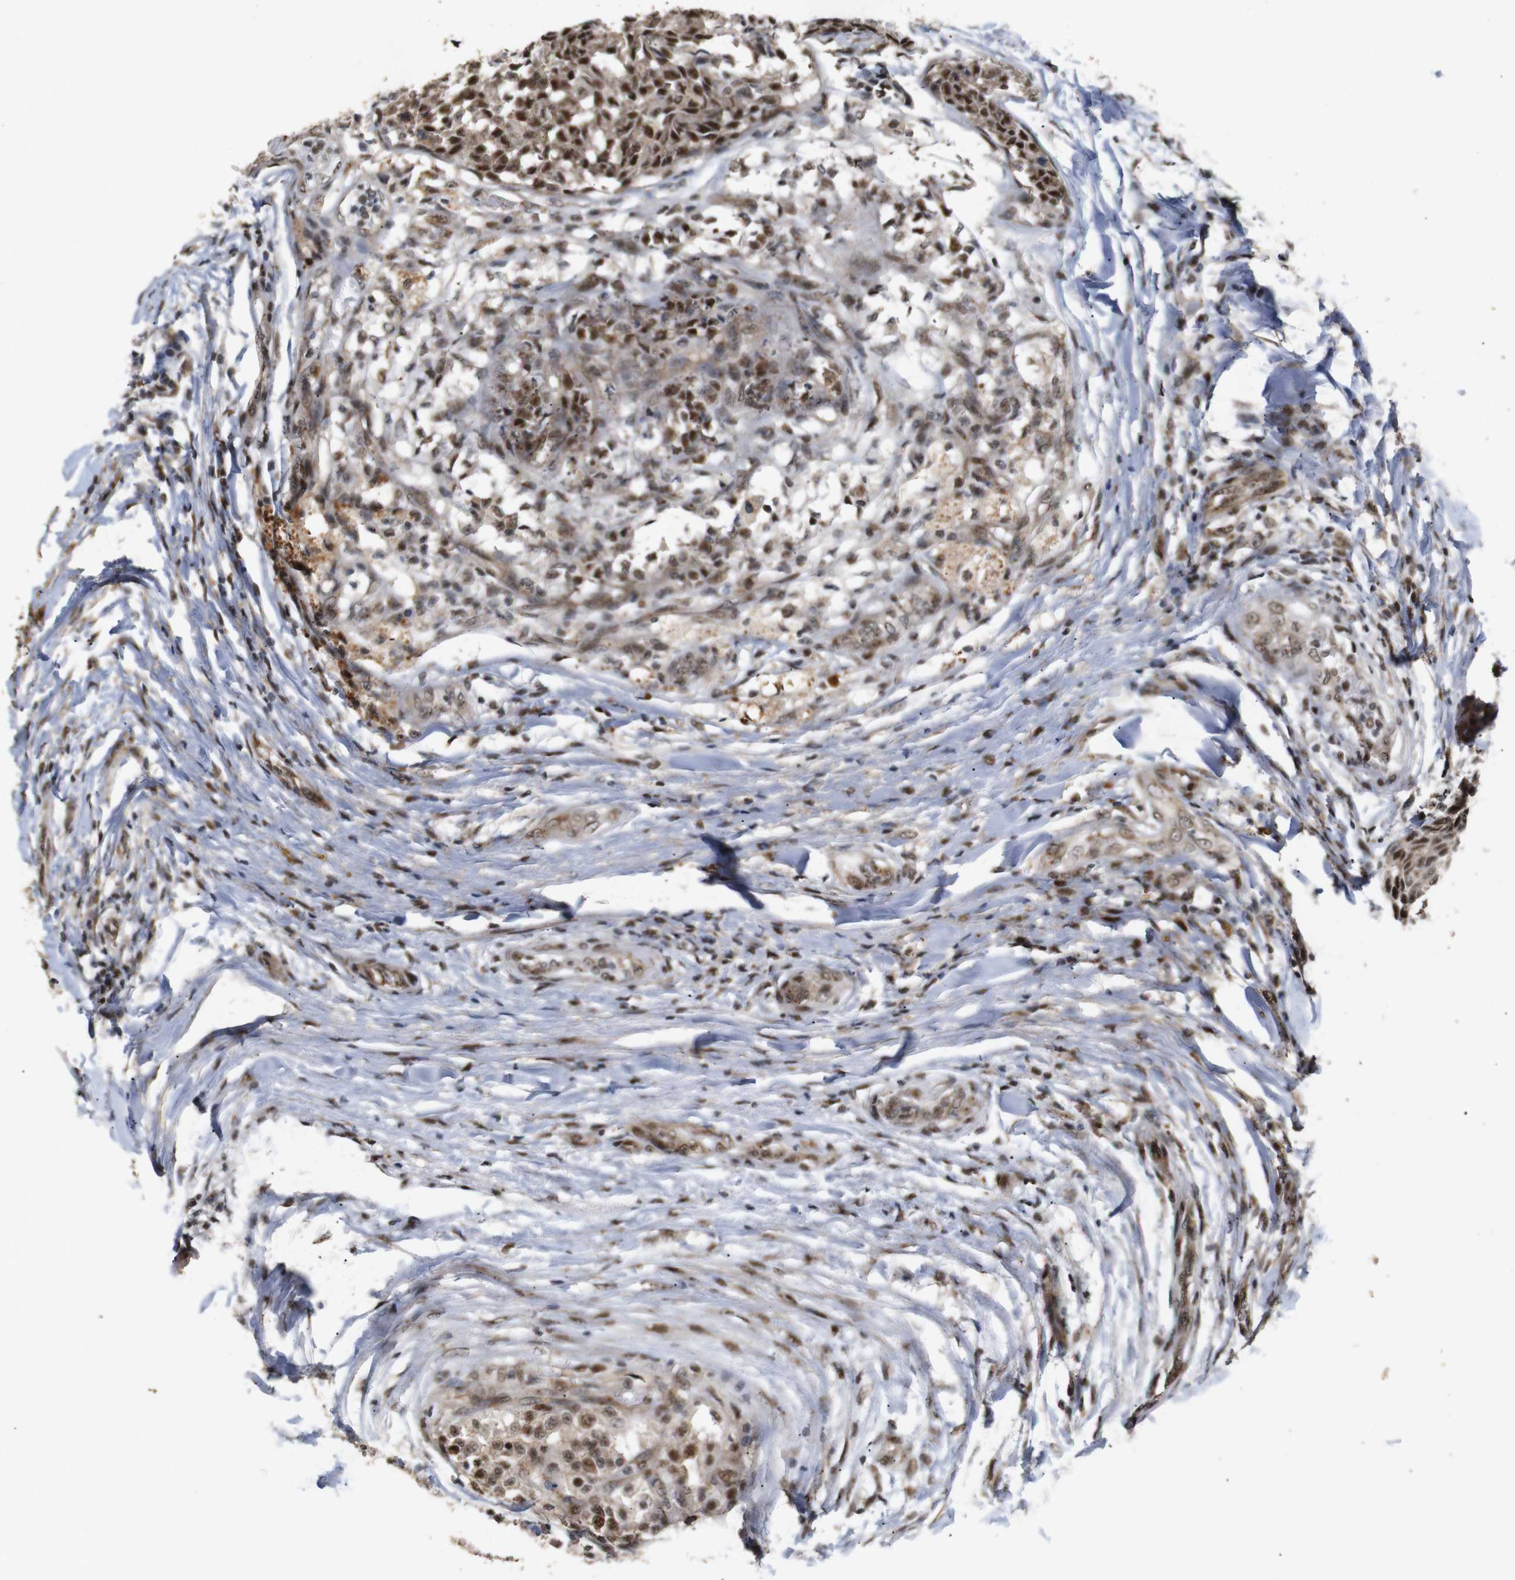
{"staining": {"intensity": "moderate", "quantity": ">75%", "location": "cytoplasmic/membranous,nuclear"}, "tissue": "testis cancer", "cell_type": "Tumor cells", "image_type": "cancer", "snomed": [{"axis": "morphology", "description": "Seminoma, NOS"}, {"axis": "topography", "description": "Testis"}], "caption": "A high-resolution photomicrograph shows immunohistochemistry staining of testis cancer, which reveals moderate cytoplasmic/membranous and nuclear positivity in about >75% of tumor cells.", "gene": "PYM1", "patient": {"sex": "male", "age": 59}}